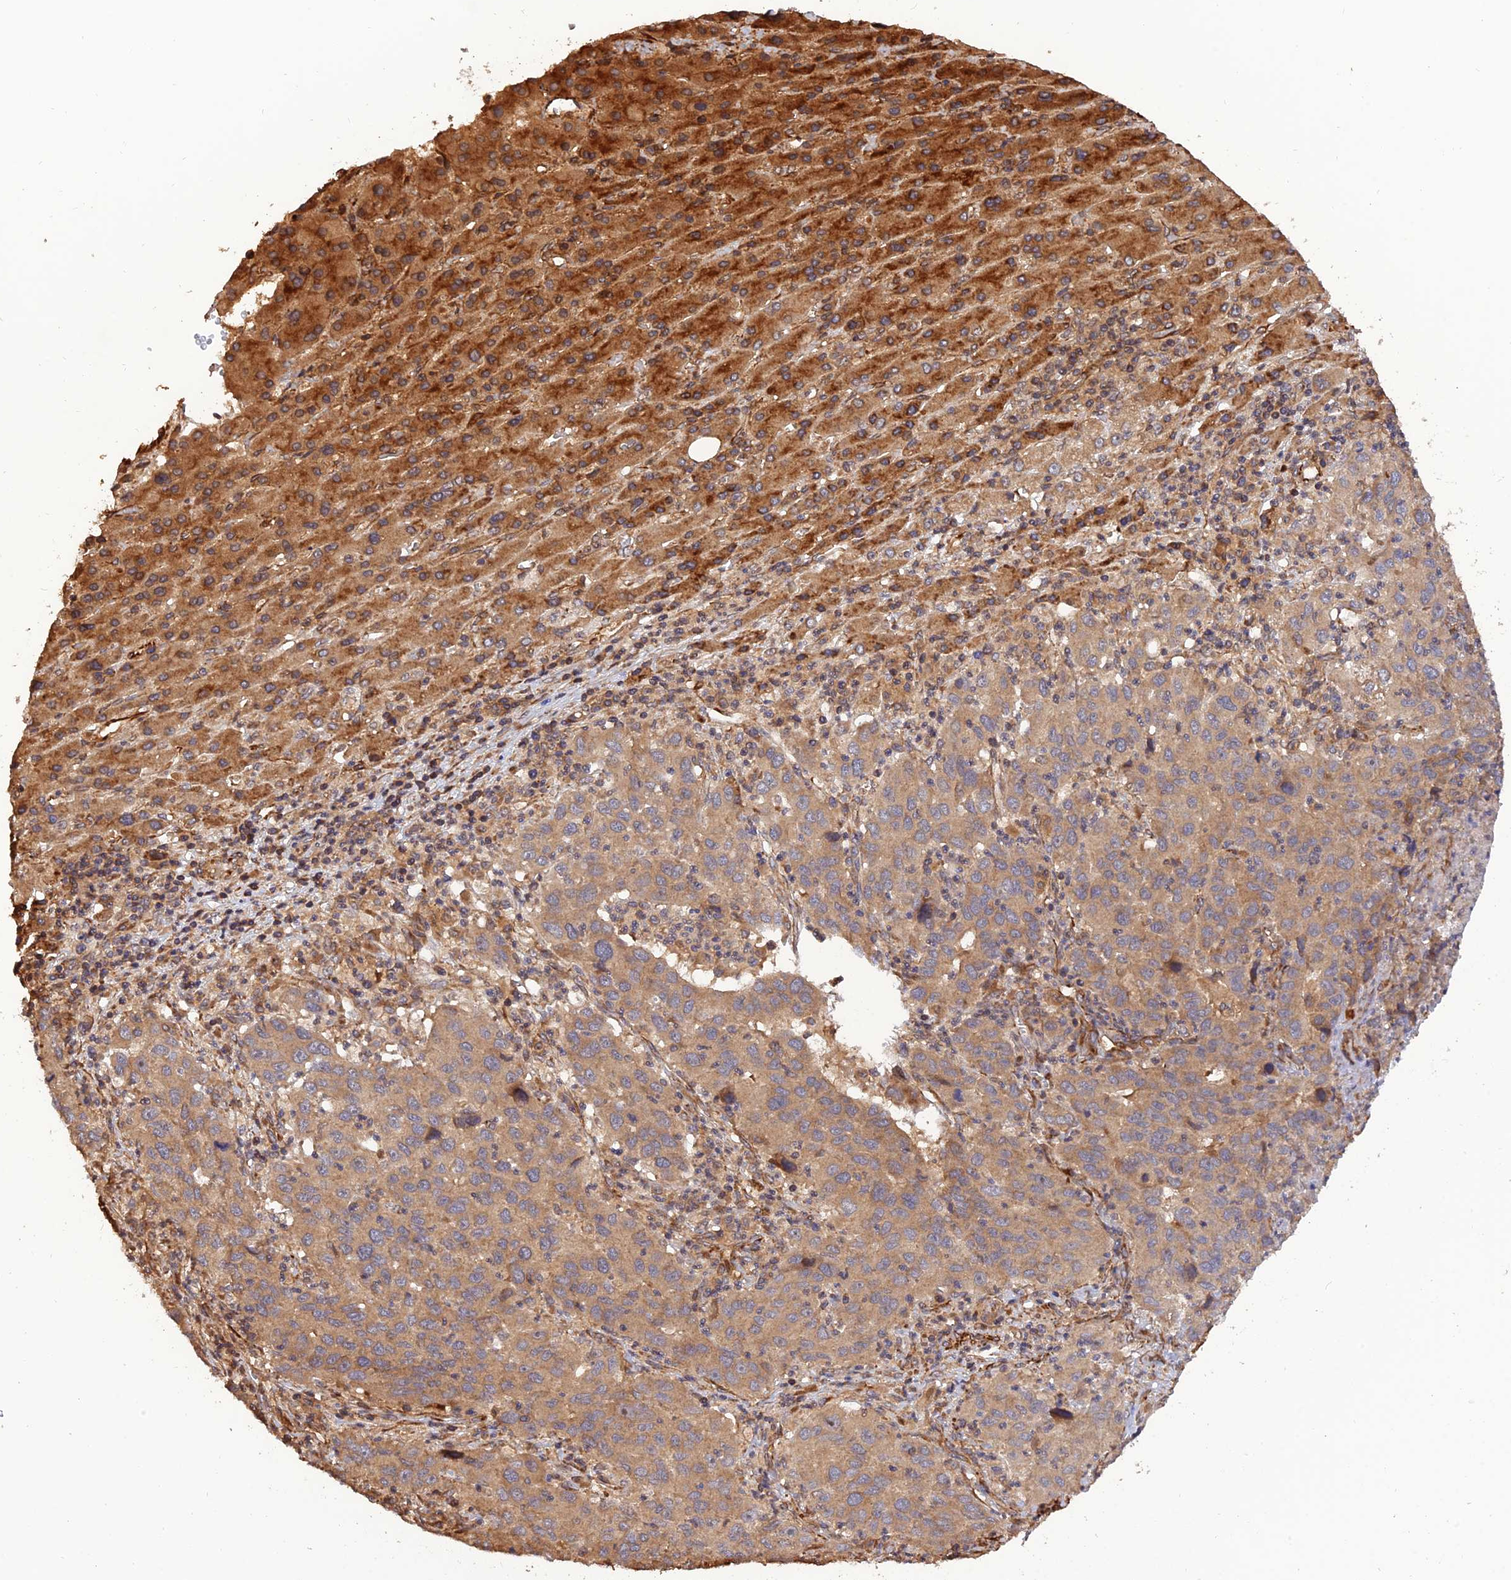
{"staining": {"intensity": "moderate", "quantity": "25%-75%", "location": "cytoplasmic/membranous"}, "tissue": "liver cancer", "cell_type": "Tumor cells", "image_type": "cancer", "snomed": [{"axis": "morphology", "description": "Carcinoma, Hepatocellular, NOS"}, {"axis": "topography", "description": "Liver"}], "caption": "A medium amount of moderate cytoplasmic/membranous positivity is seen in approximately 25%-75% of tumor cells in liver hepatocellular carcinoma tissue. (DAB IHC, brown staining for protein, blue staining for nuclei).", "gene": "CREBL2", "patient": {"sex": "male", "age": 63}}